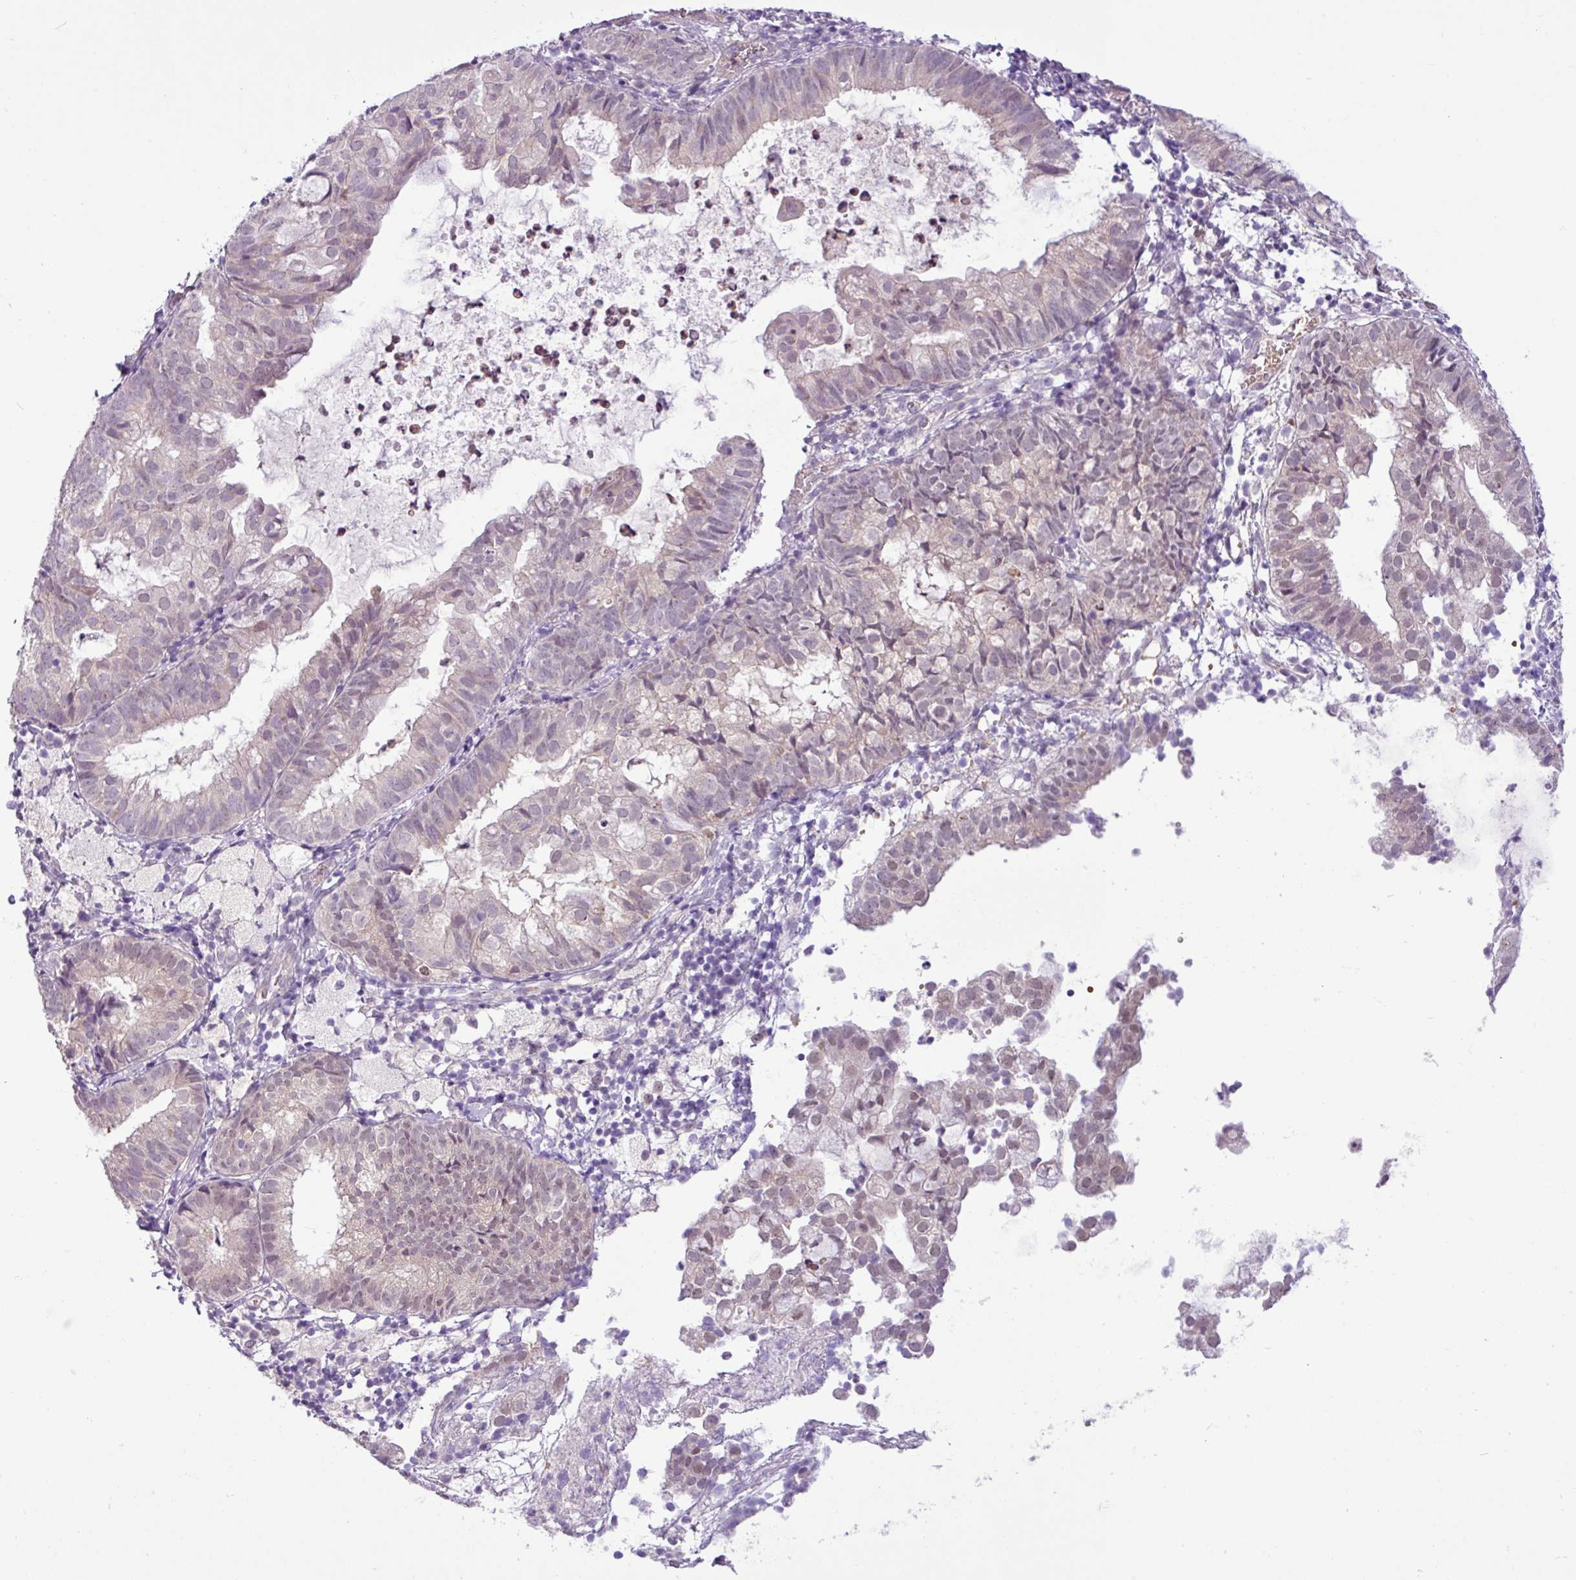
{"staining": {"intensity": "moderate", "quantity": "25%-75%", "location": "cytoplasmic/membranous"}, "tissue": "endometrial cancer", "cell_type": "Tumor cells", "image_type": "cancer", "snomed": [{"axis": "morphology", "description": "Adenocarcinoma, NOS"}, {"axis": "topography", "description": "Endometrium"}], "caption": "This is an image of IHC staining of adenocarcinoma (endometrial), which shows moderate staining in the cytoplasmic/membranous of tumor cells.", "gene": "TONSL", "patient": {"sex": "female", "age": 80}}